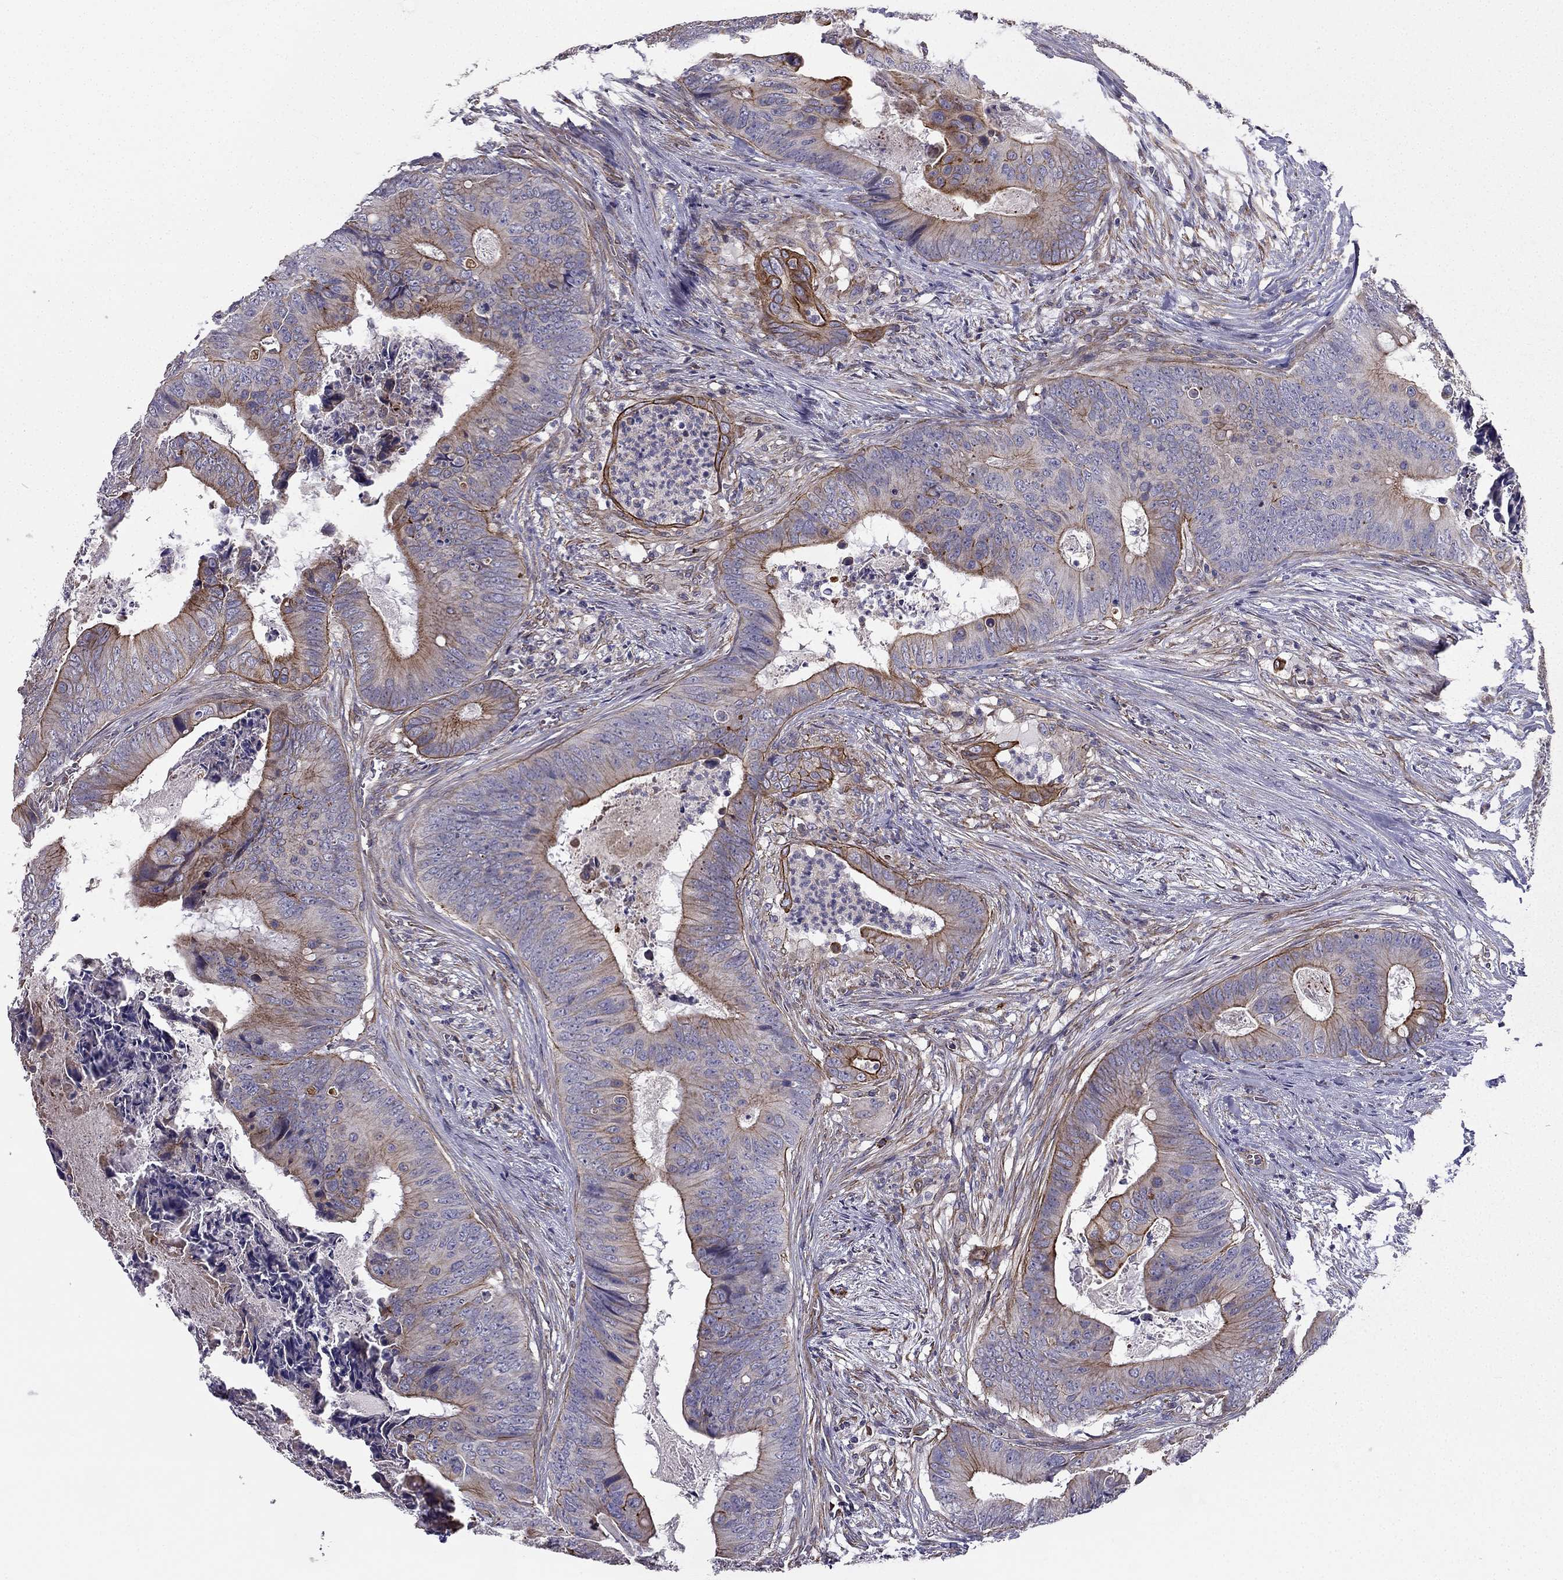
{"staining": {"intensity": "strong", "quantity": "25%-75%", "location": "cytoplasmic/membranous"}, "tissue": "colorectal cancer", "cell_type": "Tumor cells", "image_type": "cancer", "snomed": [{"axis": "morphology", "description": "Adenocarcinoma, NOS"}, {"axis": "topography", "description": "Colon"}], "caption": "Immunohistochemical staining of colorectal adenocarcinoma shows strong cytoplasmic/membranous protein staining in approximately 25%-75% of tumor cells. The protein of interest is shown in brown color, while the nuclei are stained blue.", "gene": "ENOX1", "patient": {"sex": "male", "age": 84}}